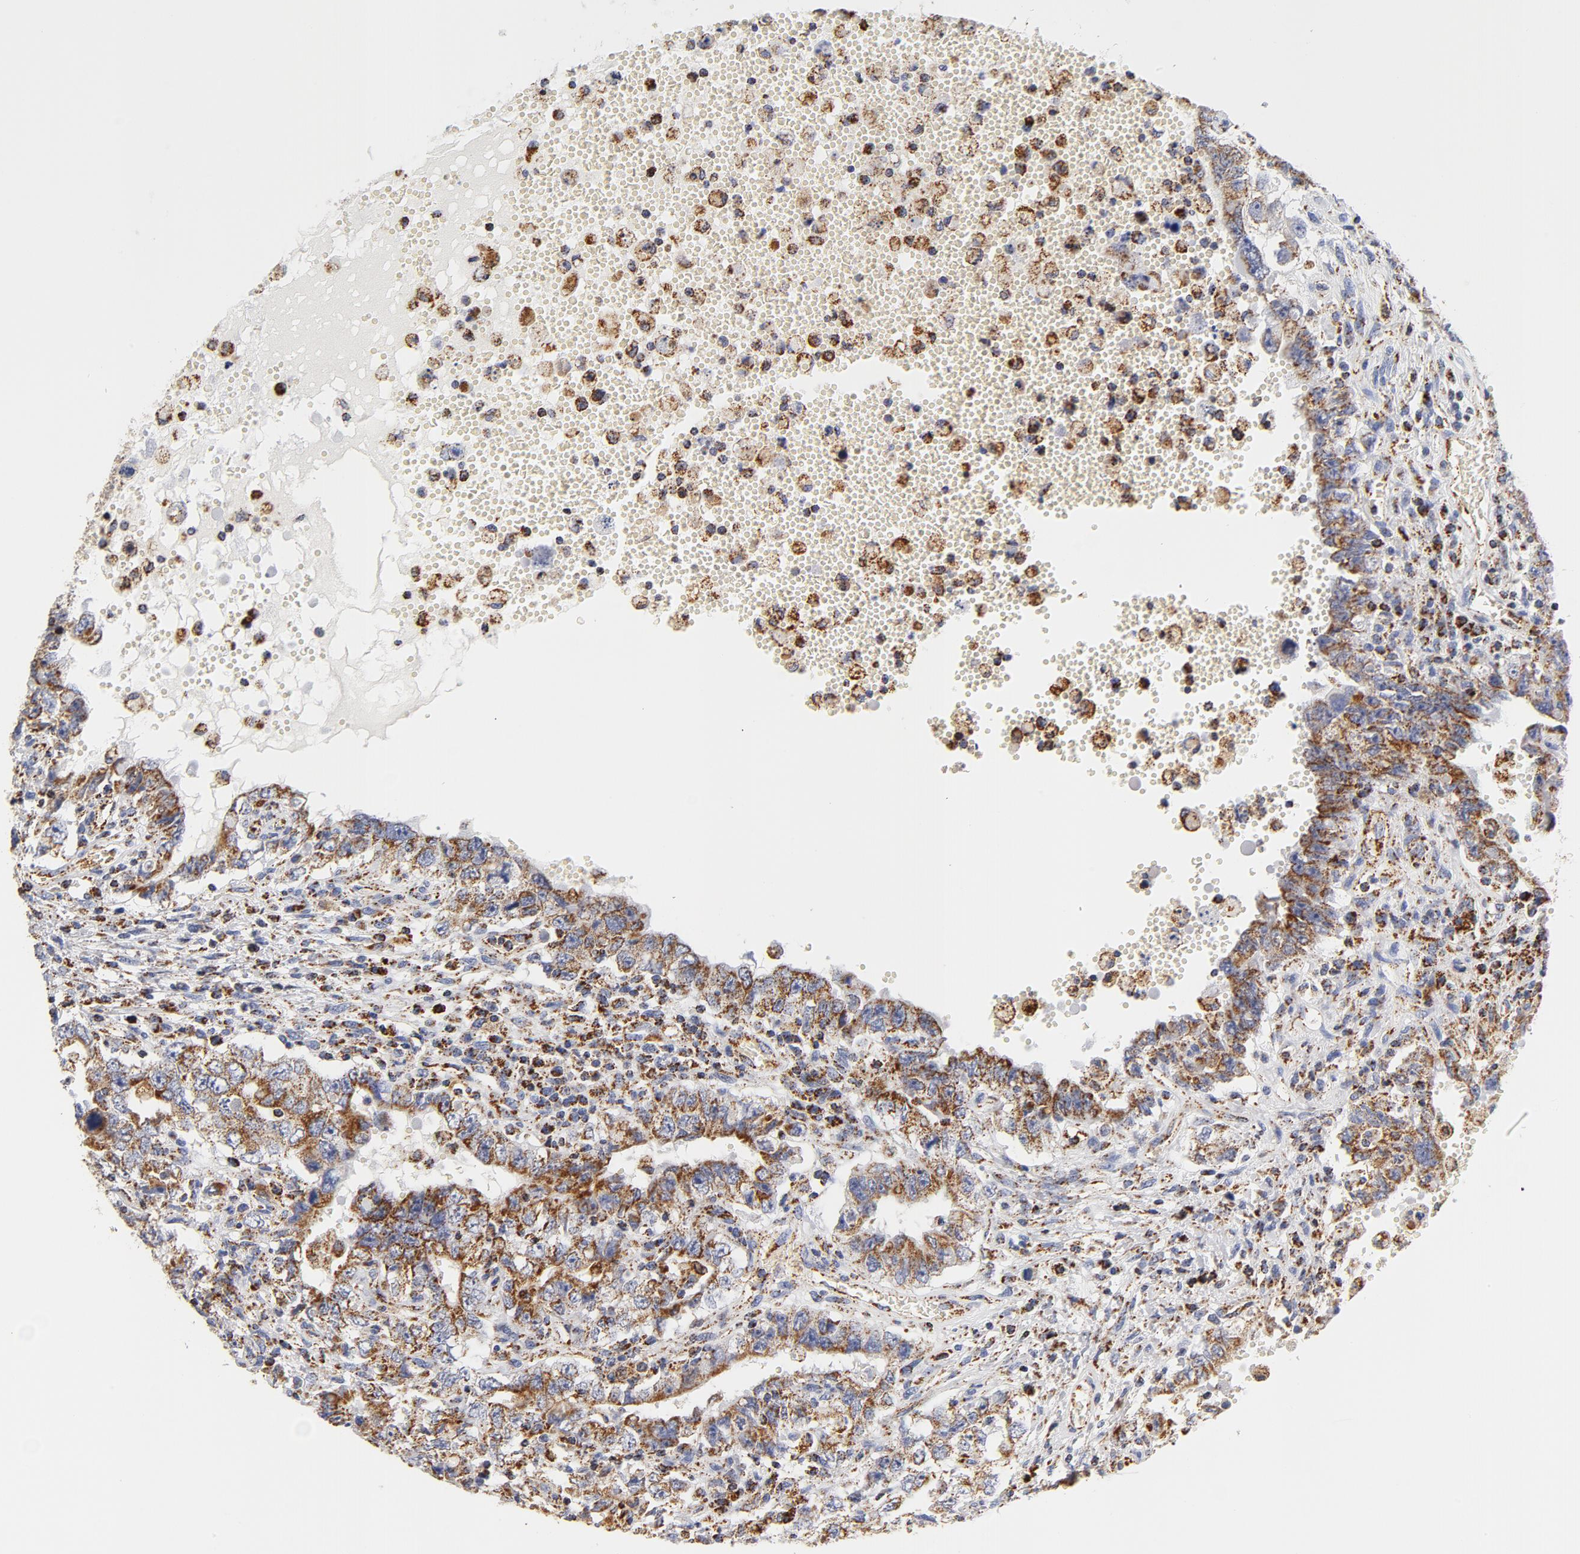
{"staining": {"intensity": "moderate", "quantity": ">75%", "location": "cytoplasmic/membranous"}, "tissue": "testis cancer", "cell_type": "Tumor cells", "image_type": "cancer", "snomed": [{"axis": "morphology", "description": "Carcinoma, Embryonal, NOS"}, {"axis": "topography", "description": "Testis"}], "caption": "Immunohistochemistry (IHC) of human embryonal carcinoma (testis) exhibits medium levels of moderate cytoplasmic/membranous staining in about >75% of tumor cells.", "gene": "ECHS1", "patient": {"sex": "male", "age": 26}}